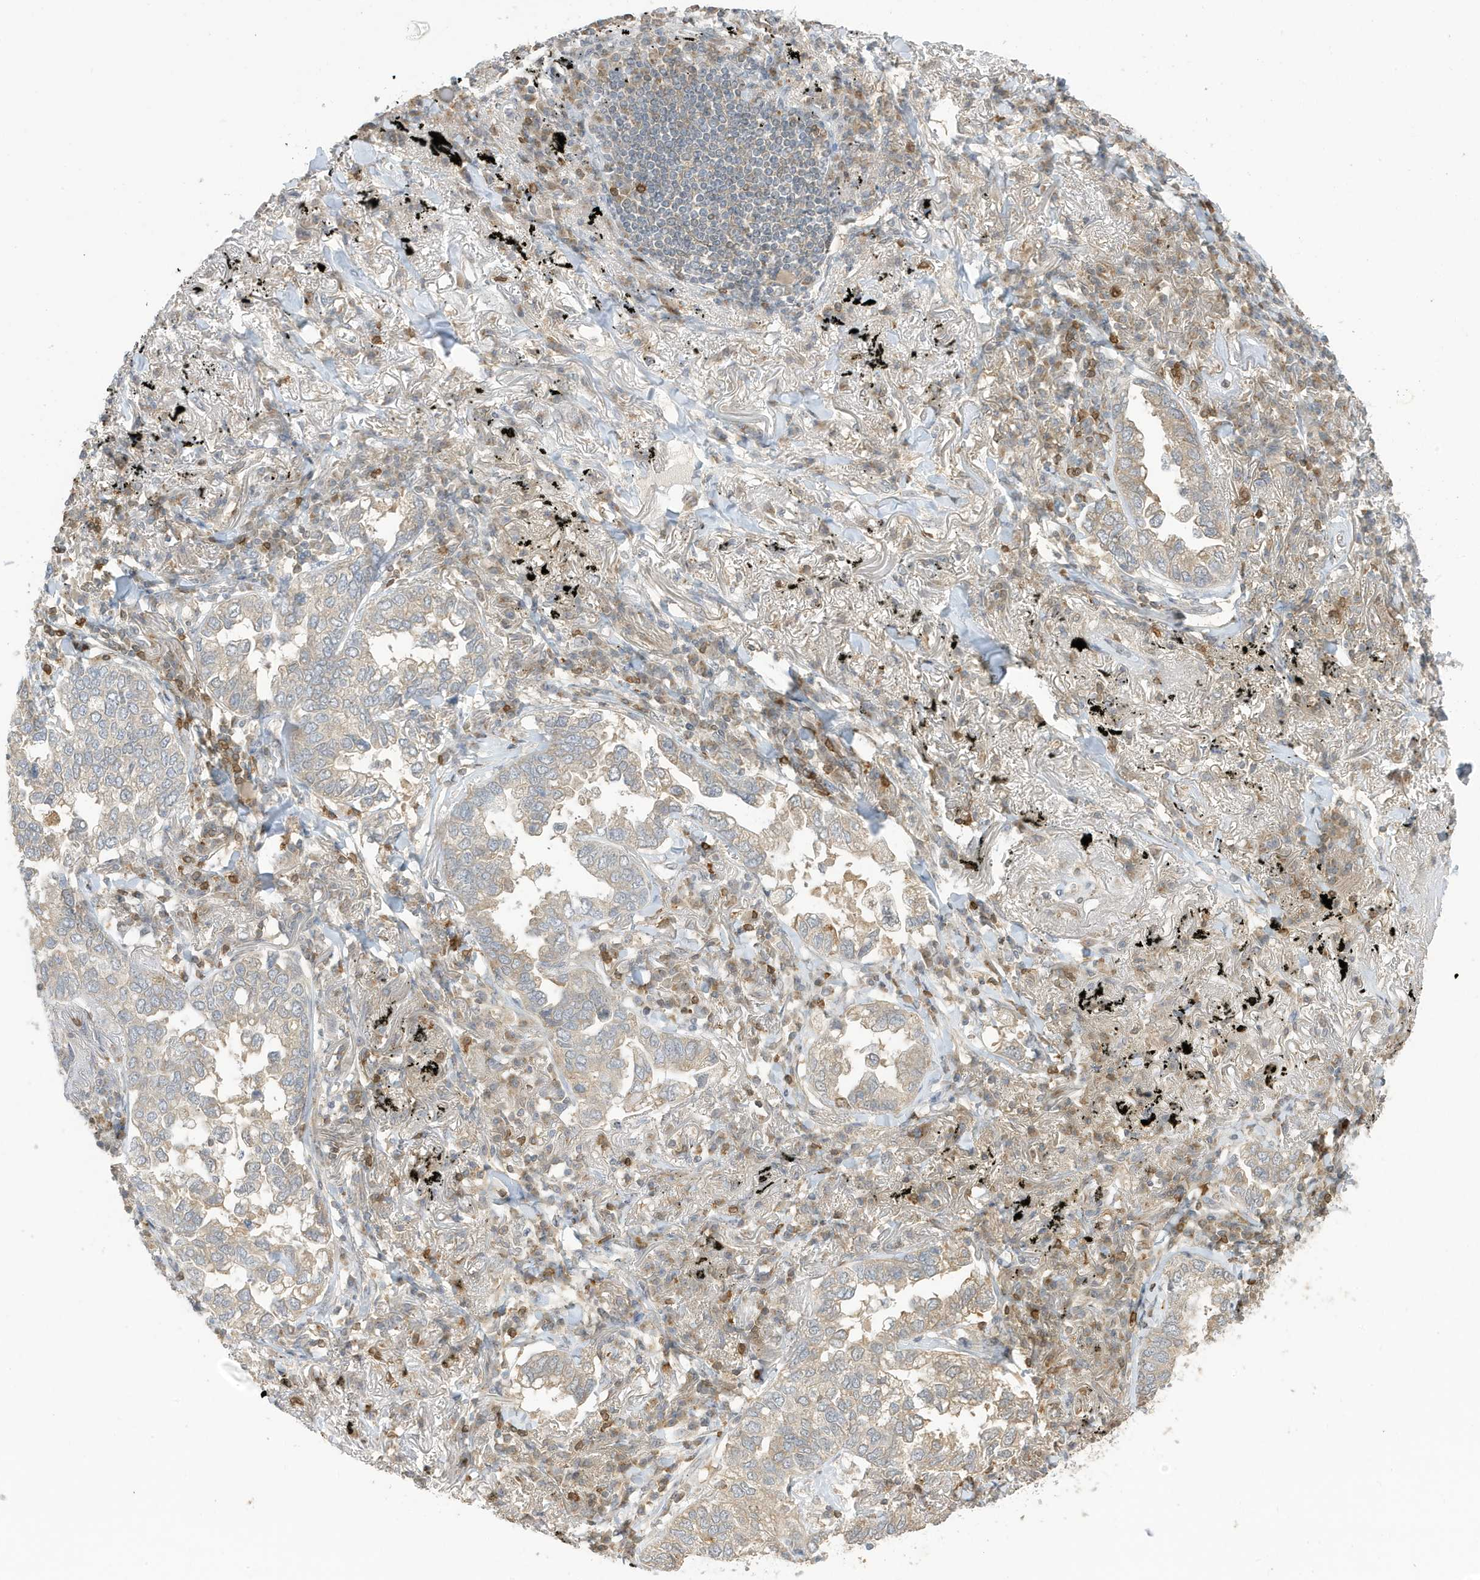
{"staining": {"intensity": "weak", "quantity": "<25%", "location": "cytoplasmic/membranous"}, "tissue": "lung cancer", "cell_type": "Tumor cells", "image_type": "cancer", "snomed": [{"axis": "morphology", "description": "Adenocarcinoma, NOS"}, {"axis": "topography", "description": "Lung"}], "caption": "Histopathology image shows no protein staining in tumor cells of lung adenocarcinoma tissue.", "gene": "TAB3", "patient": {"sex": "male", "age": 65}}